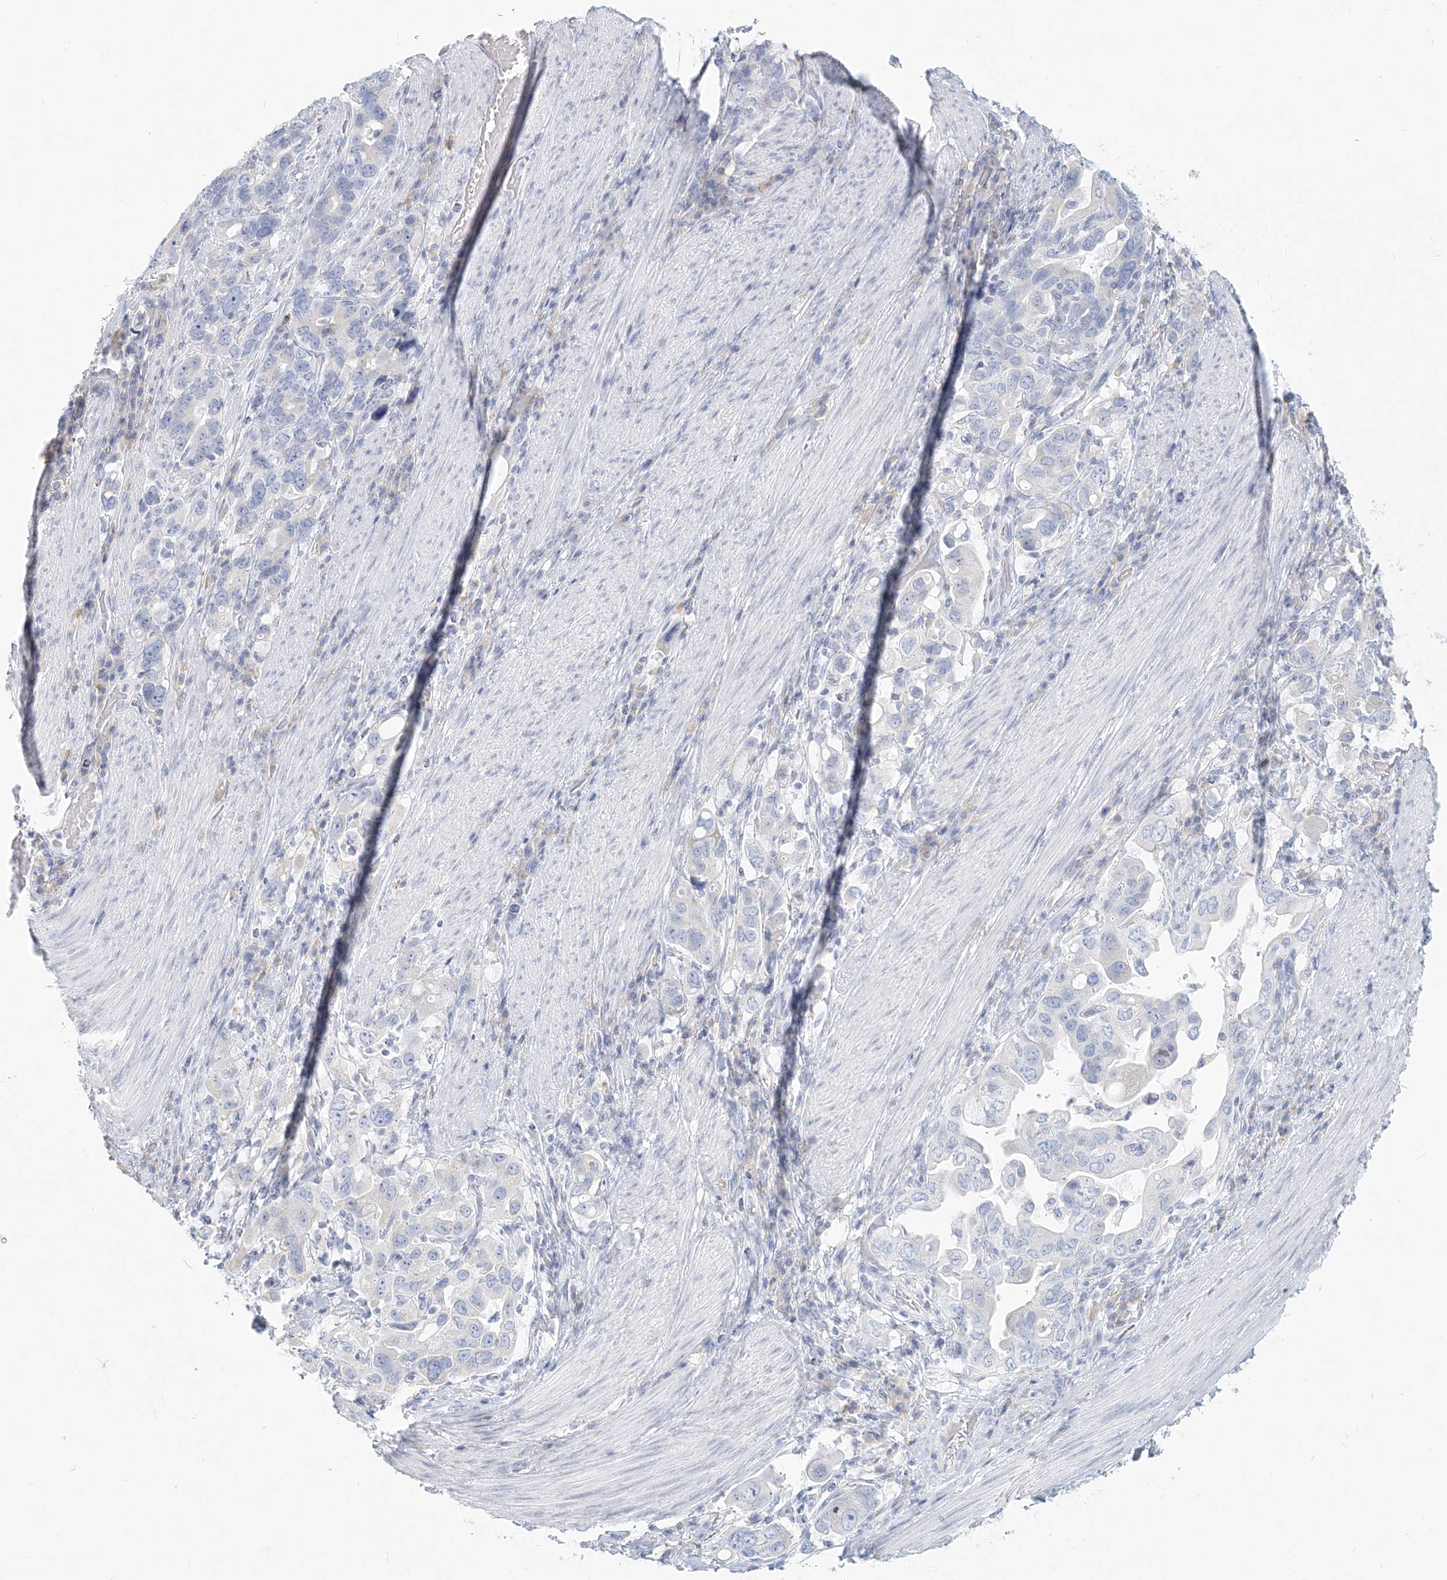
{"staining": {"intensity": "negative", "quantity": "none", "location": "none"}, "tissue": "stomach cancer", "cell_type": "Tumor cells", "image_type": "cancer", "snomed": [{"axis": "morphology", "description": "Adenocarcinoma, NOS"}, {"axis": "topography", "description": "Stomach, upper"}], "caption": "Tumor cells show no significant protein staining in adenocarcinoma (stomach).", "gene": "CSN1S1", "patient": {"sex": "male", "age": 62}}